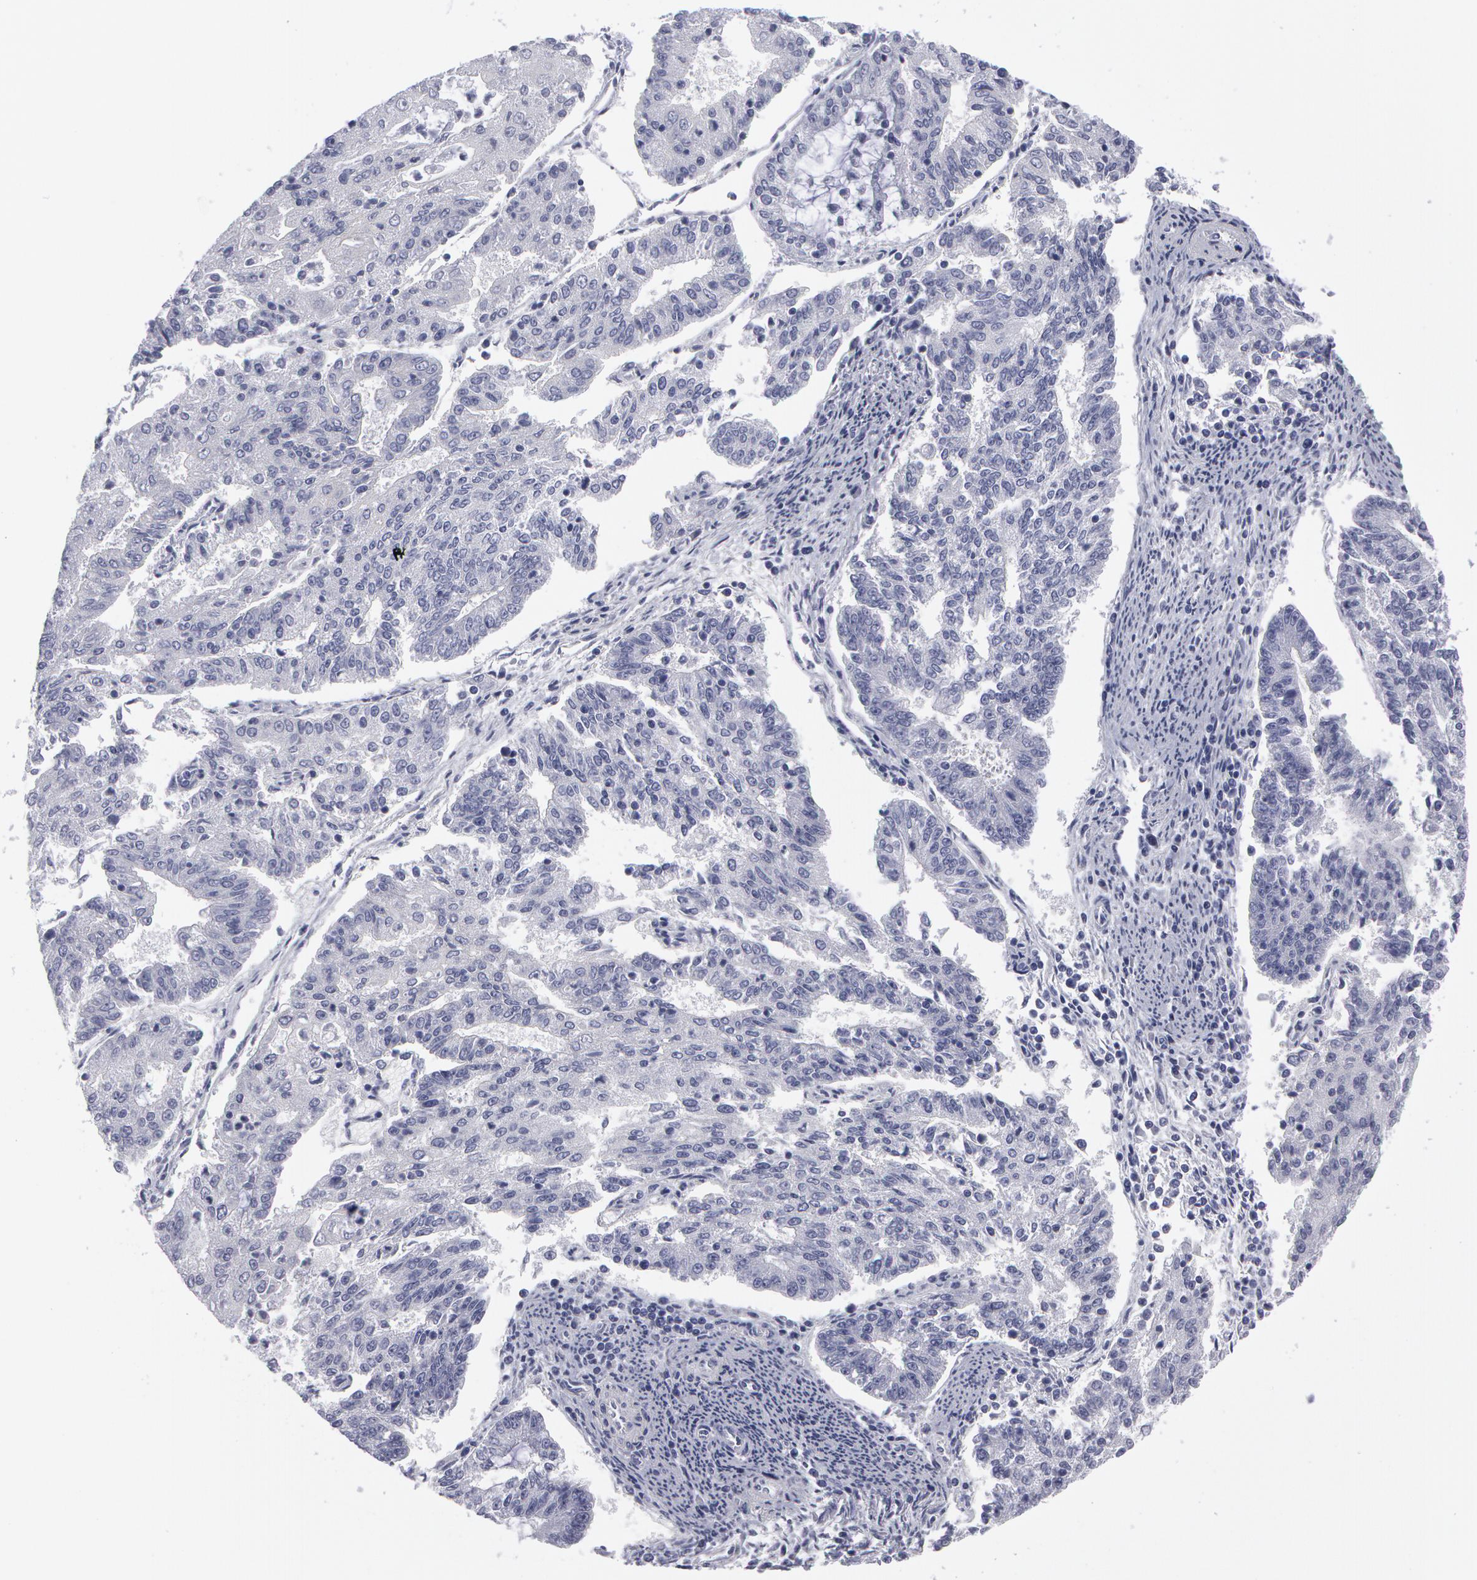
{"staining": {"intensity": "negative", "quantity": "none", "location": "none"}, "tissue": "endometrial cancer", "cell_type": "Tumor cells", "image_type": "cancer", "snomed": [{"axis": "morphology", "description": "Adenocarcinoma, NOS"}, {"axis": "topography", "description": "Endometrium"}], "caption": "There is no significant staining in tumor cells of endometrial cancer.", "gene": "SMC1B", "patient": {"sex": "female", "age": 56}}